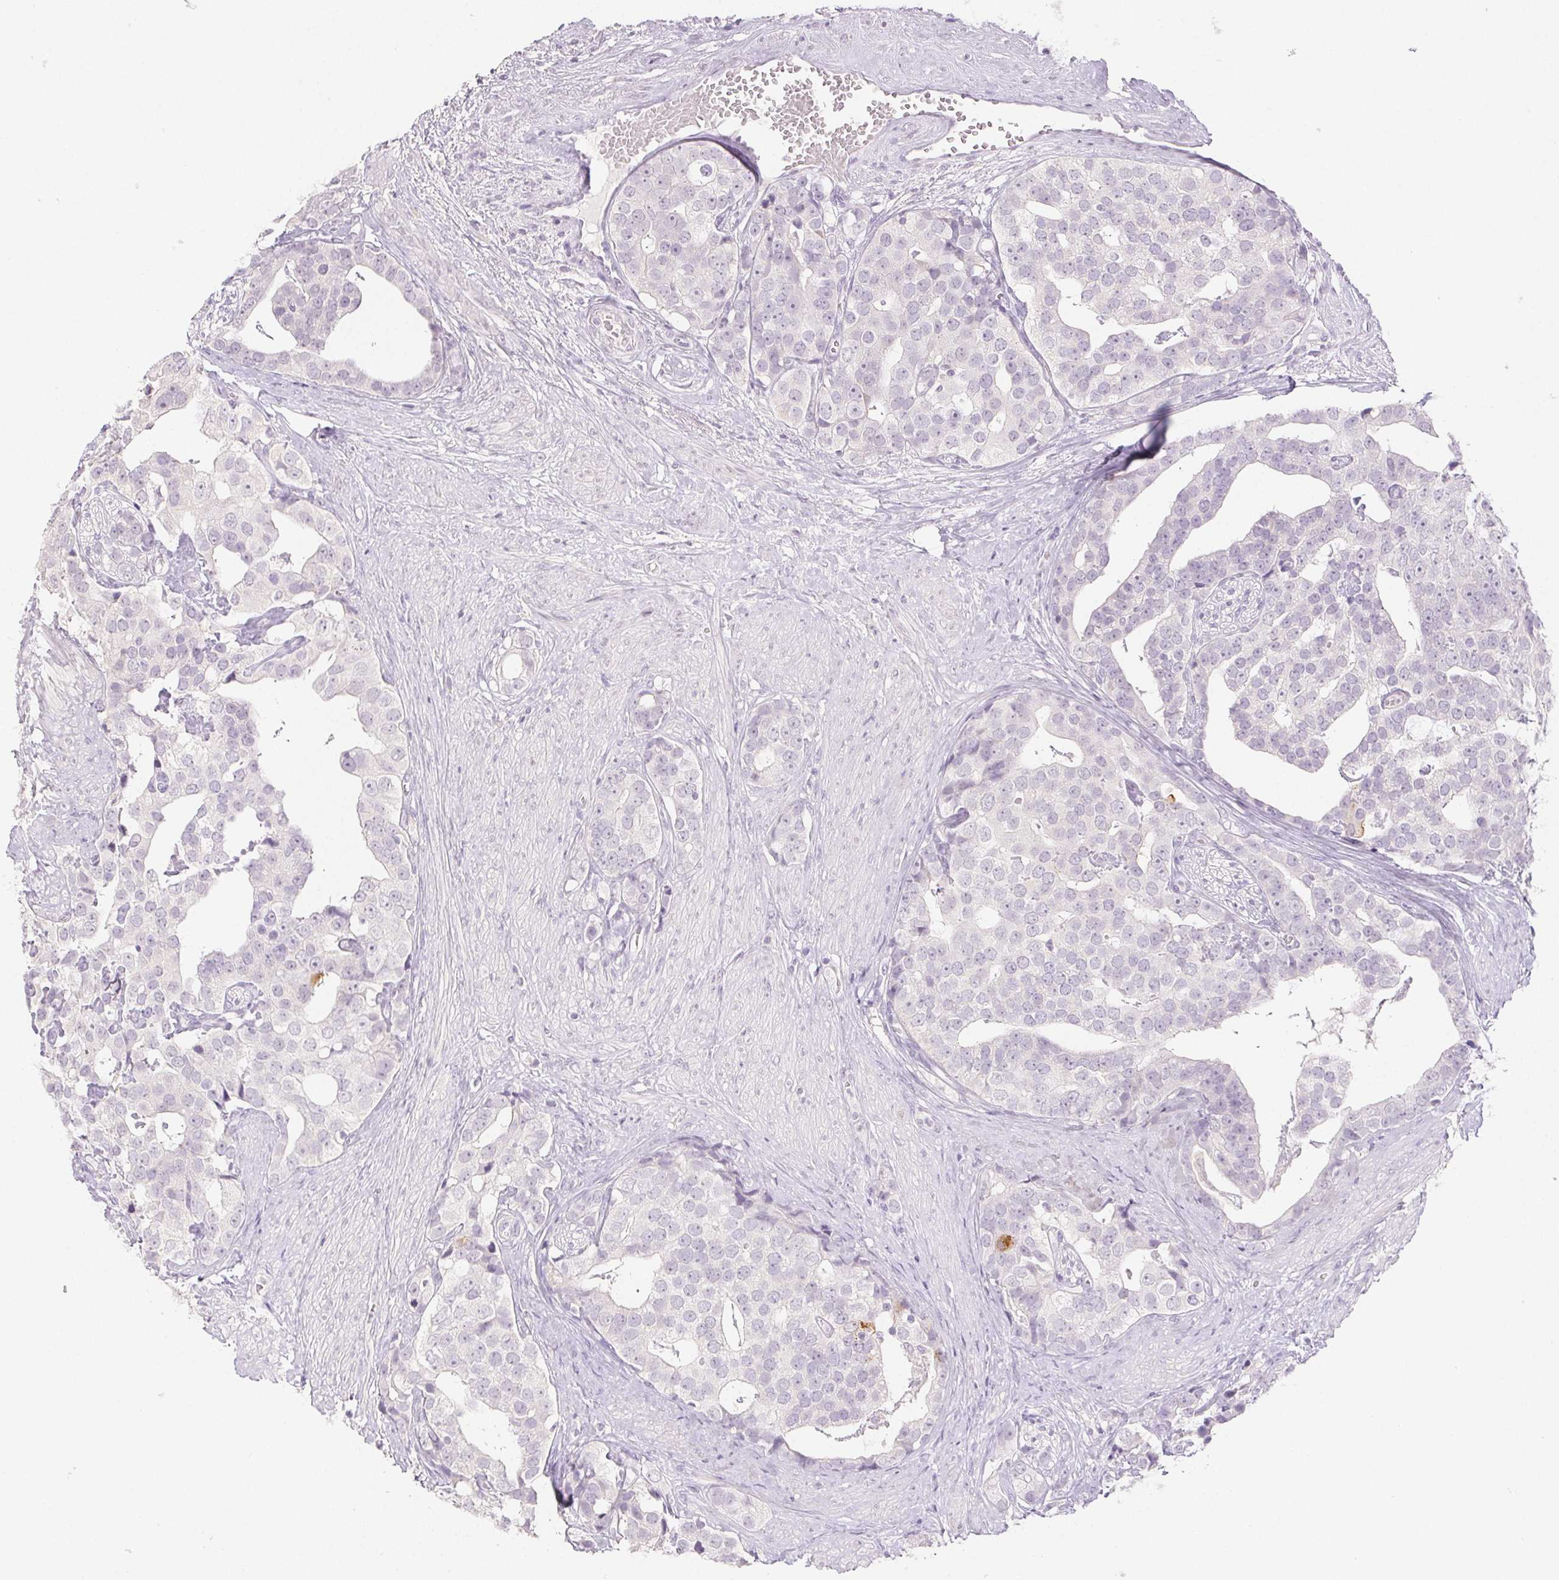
{"staining": {"intensity": "negative", "quantity": "none", "location": "none"}, "tissue": "prostate cancer", "cell_type": "Tumor cells", "image_type": "cancer", "snomed": [{"axis": "morphology", "description": "Adenocarcinoma, High grade"}, {"axis": "topography", "description": "Prostate"}], "caption": "Prostate cancer was stained to show a protein in brown. There is no significant positivity in tumor cells. Nuclei are stained in blue.", "gene": "PI3", "patient": {"sex": "male", "age": 71}}